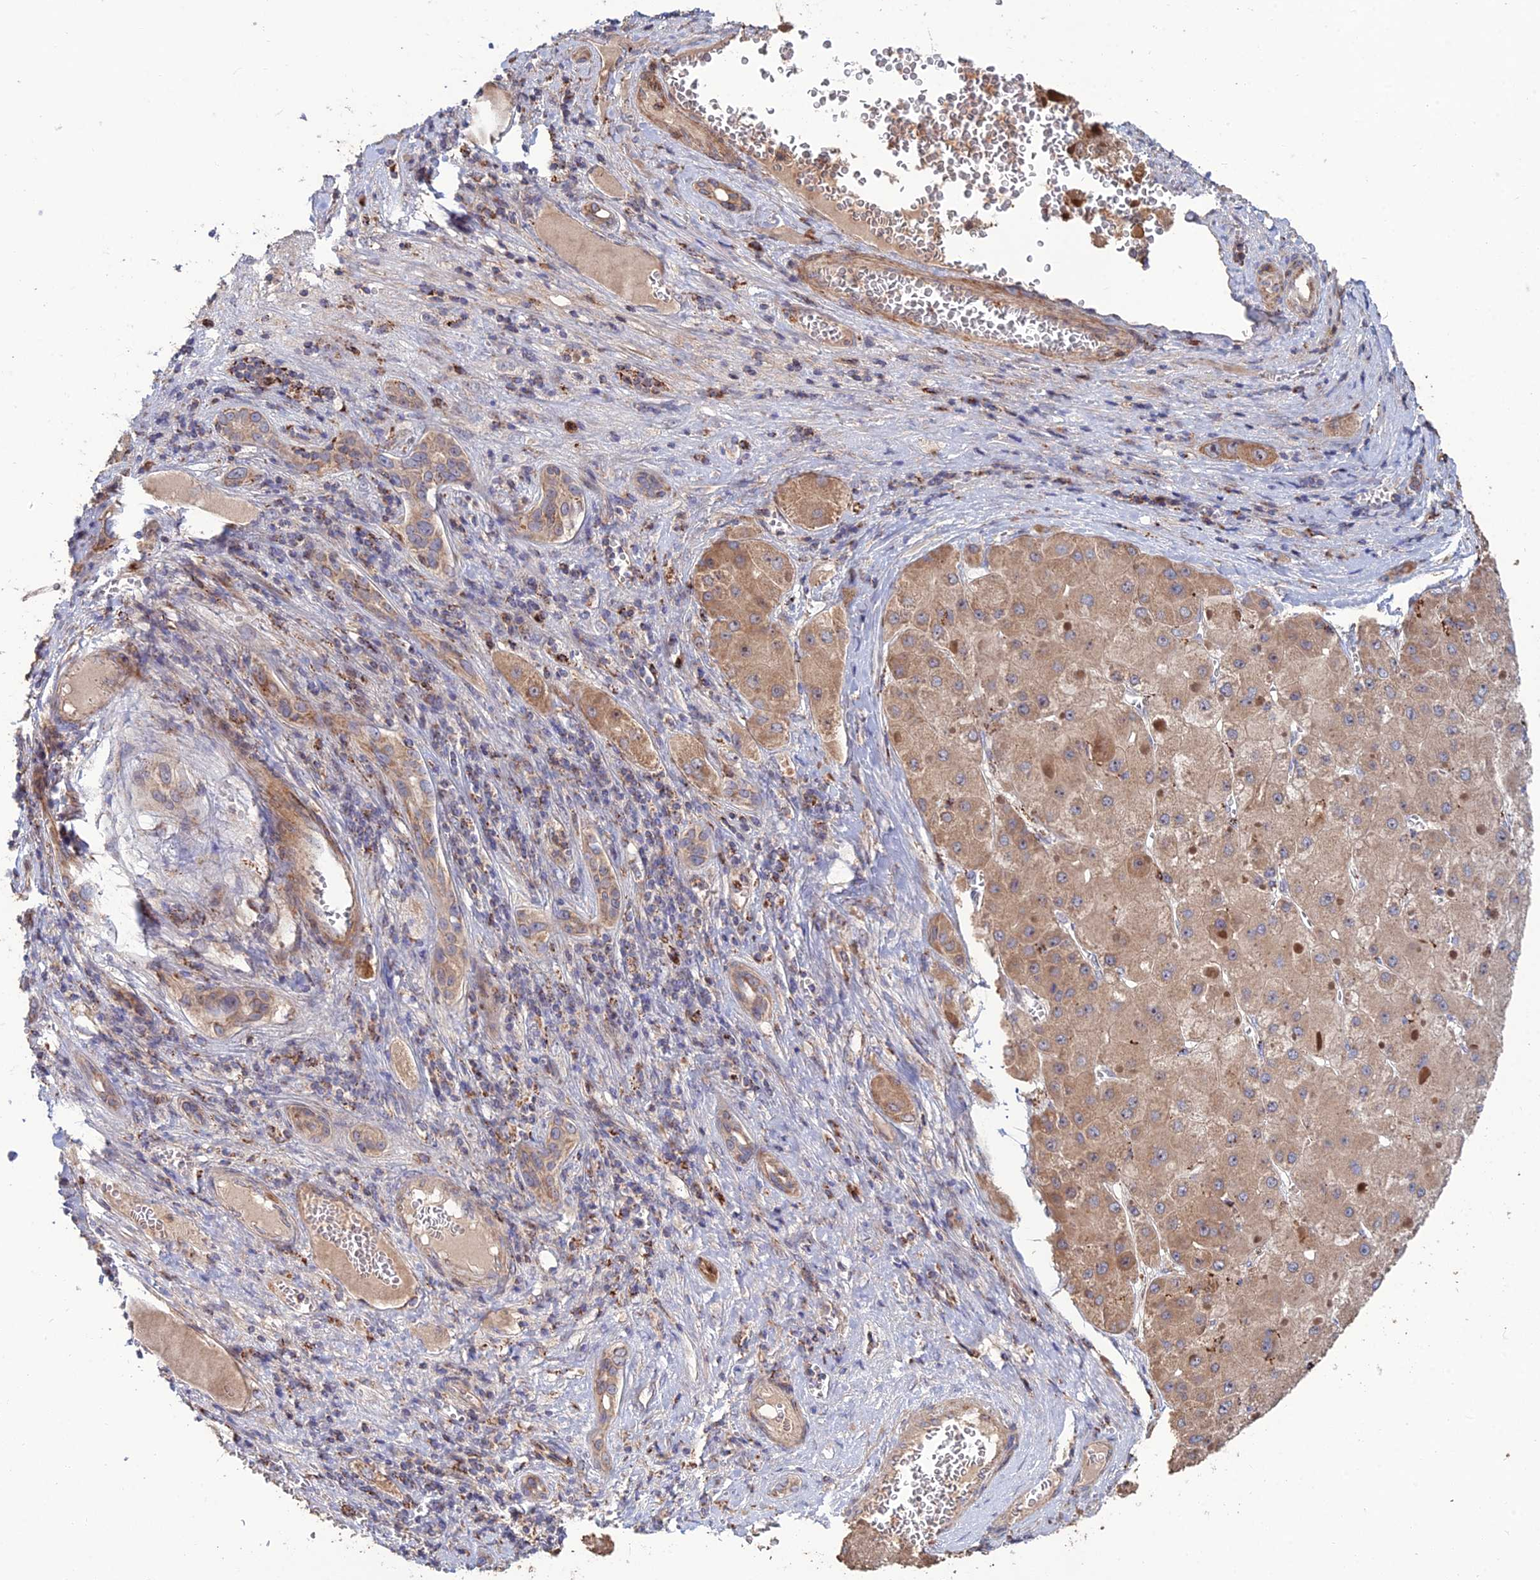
{"staining": {"intensity": "weak", "quantity": ">75%", "location": "cytoplasmic/membranous"}, "tissue": "liver cancer", "cell_type": "Tumor cells", "image_type": "cancer", "snomed": [{"axis": "morphology", "description": "Carcinoma, Hepatocellular, NOS"}, {"axis": "topography", "description": "Liver"}], "caption": "The immunohistochemical stain shows weak cytoplasmic/membranous positivity in tumor cells of liver hepatocellular carcinoma tissue.", "gene": "RIC8B", "patient": {"sex": "female", "age": 73}}